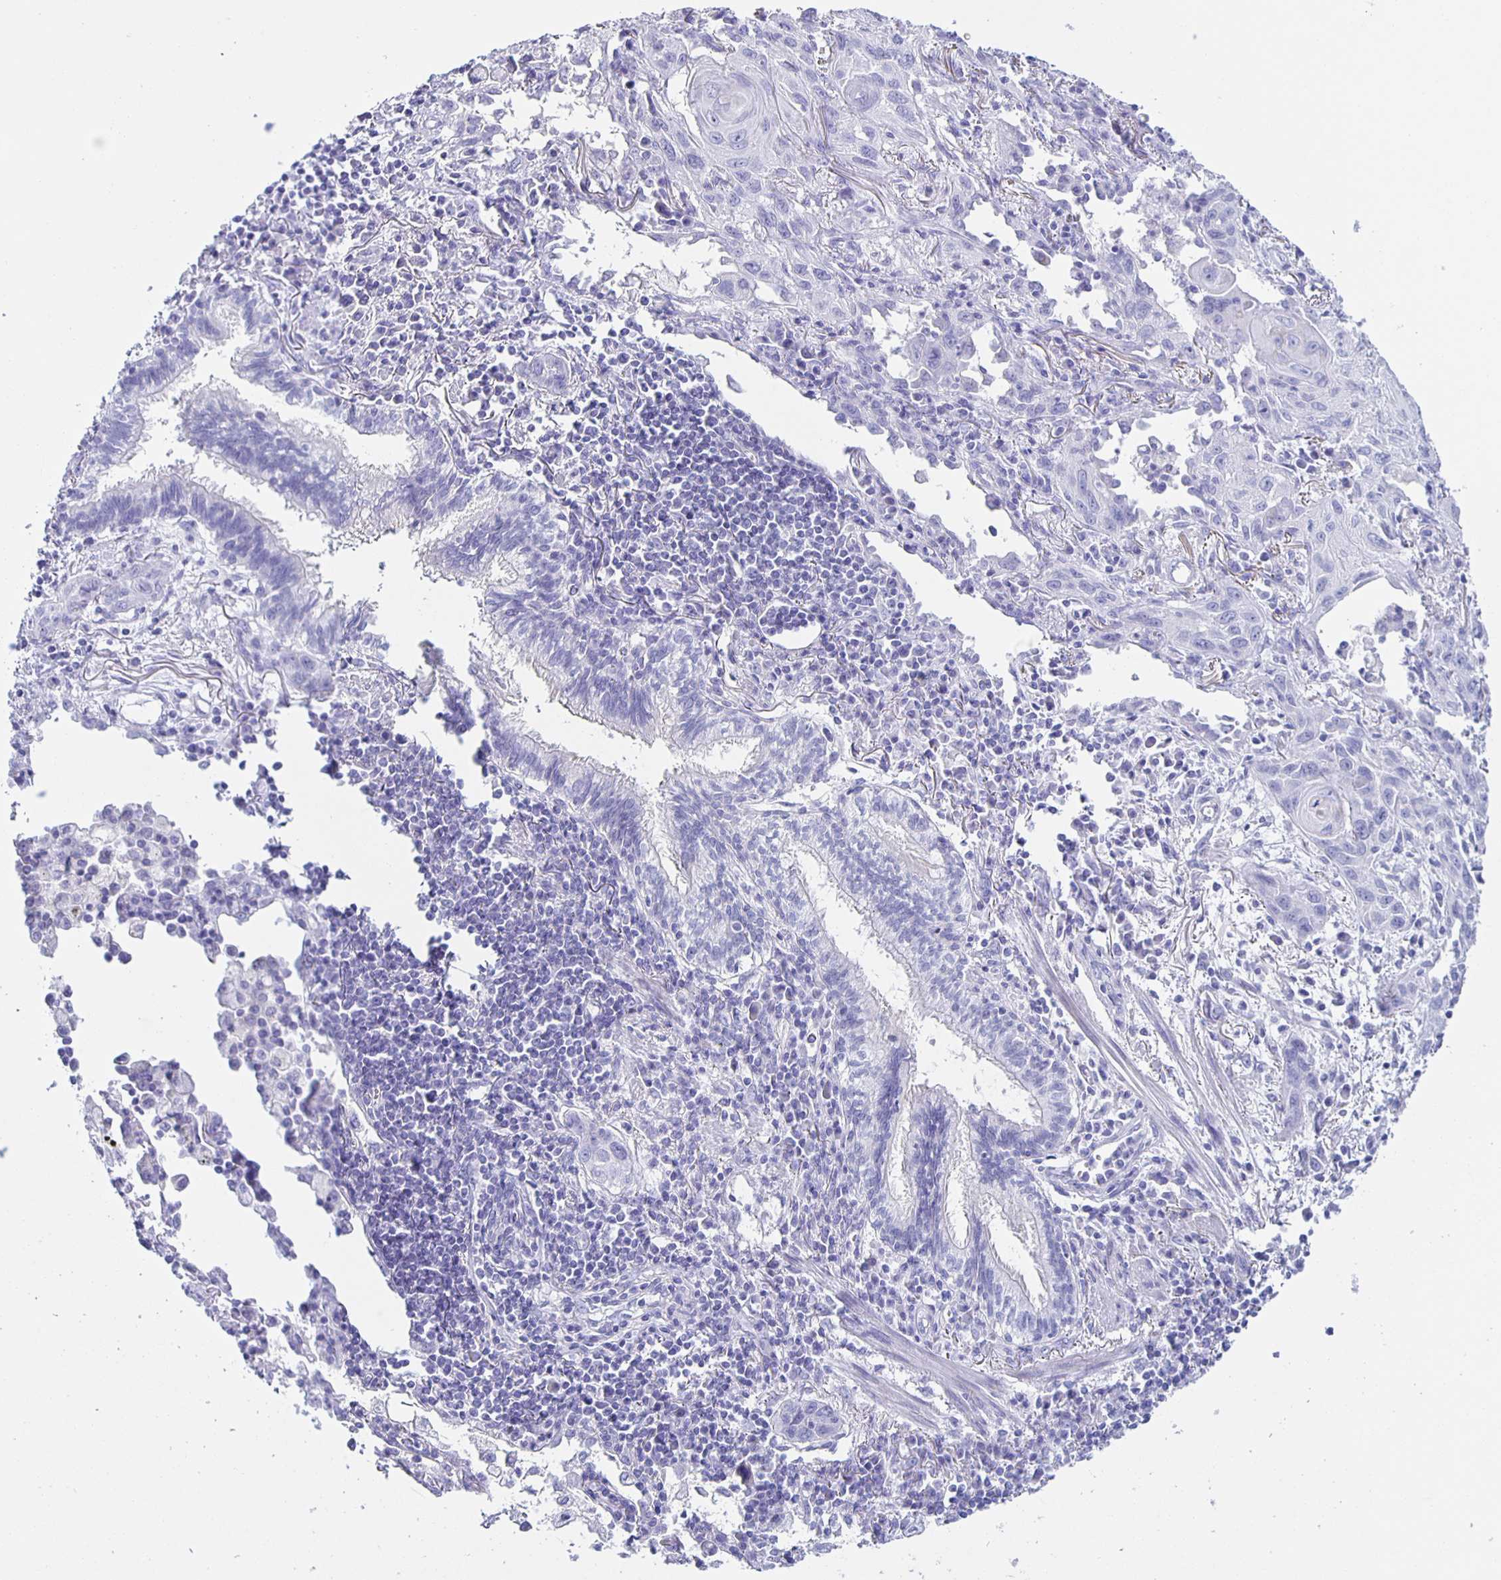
{"staining": {"intensity": "negative", "quantity": "none", "location": "none"}, "tissue": "lung cancer", "cell_type": "Tumor cells", "image_type": "cancer", "snomed": [{"axis": "morphology", "description": "Squamous cell carcinoma, NOS"}, {"axis": "topography", "description": "Lung"}], "caption": "IHC photomicrograph of neoplastic tissue: squamous cell carcinoma (lung) stained with DAB reveals no significant protein positivity in tumor cells. The staining was performed using DAB (3,3'-diaminobenzidine) to visualize the protein expression in brown, while the nuclei were stained in blue with hematoxylin (Magnification: 20x).", "gene": "AQP6", "patient": {"sex": "male", "age": 79}}